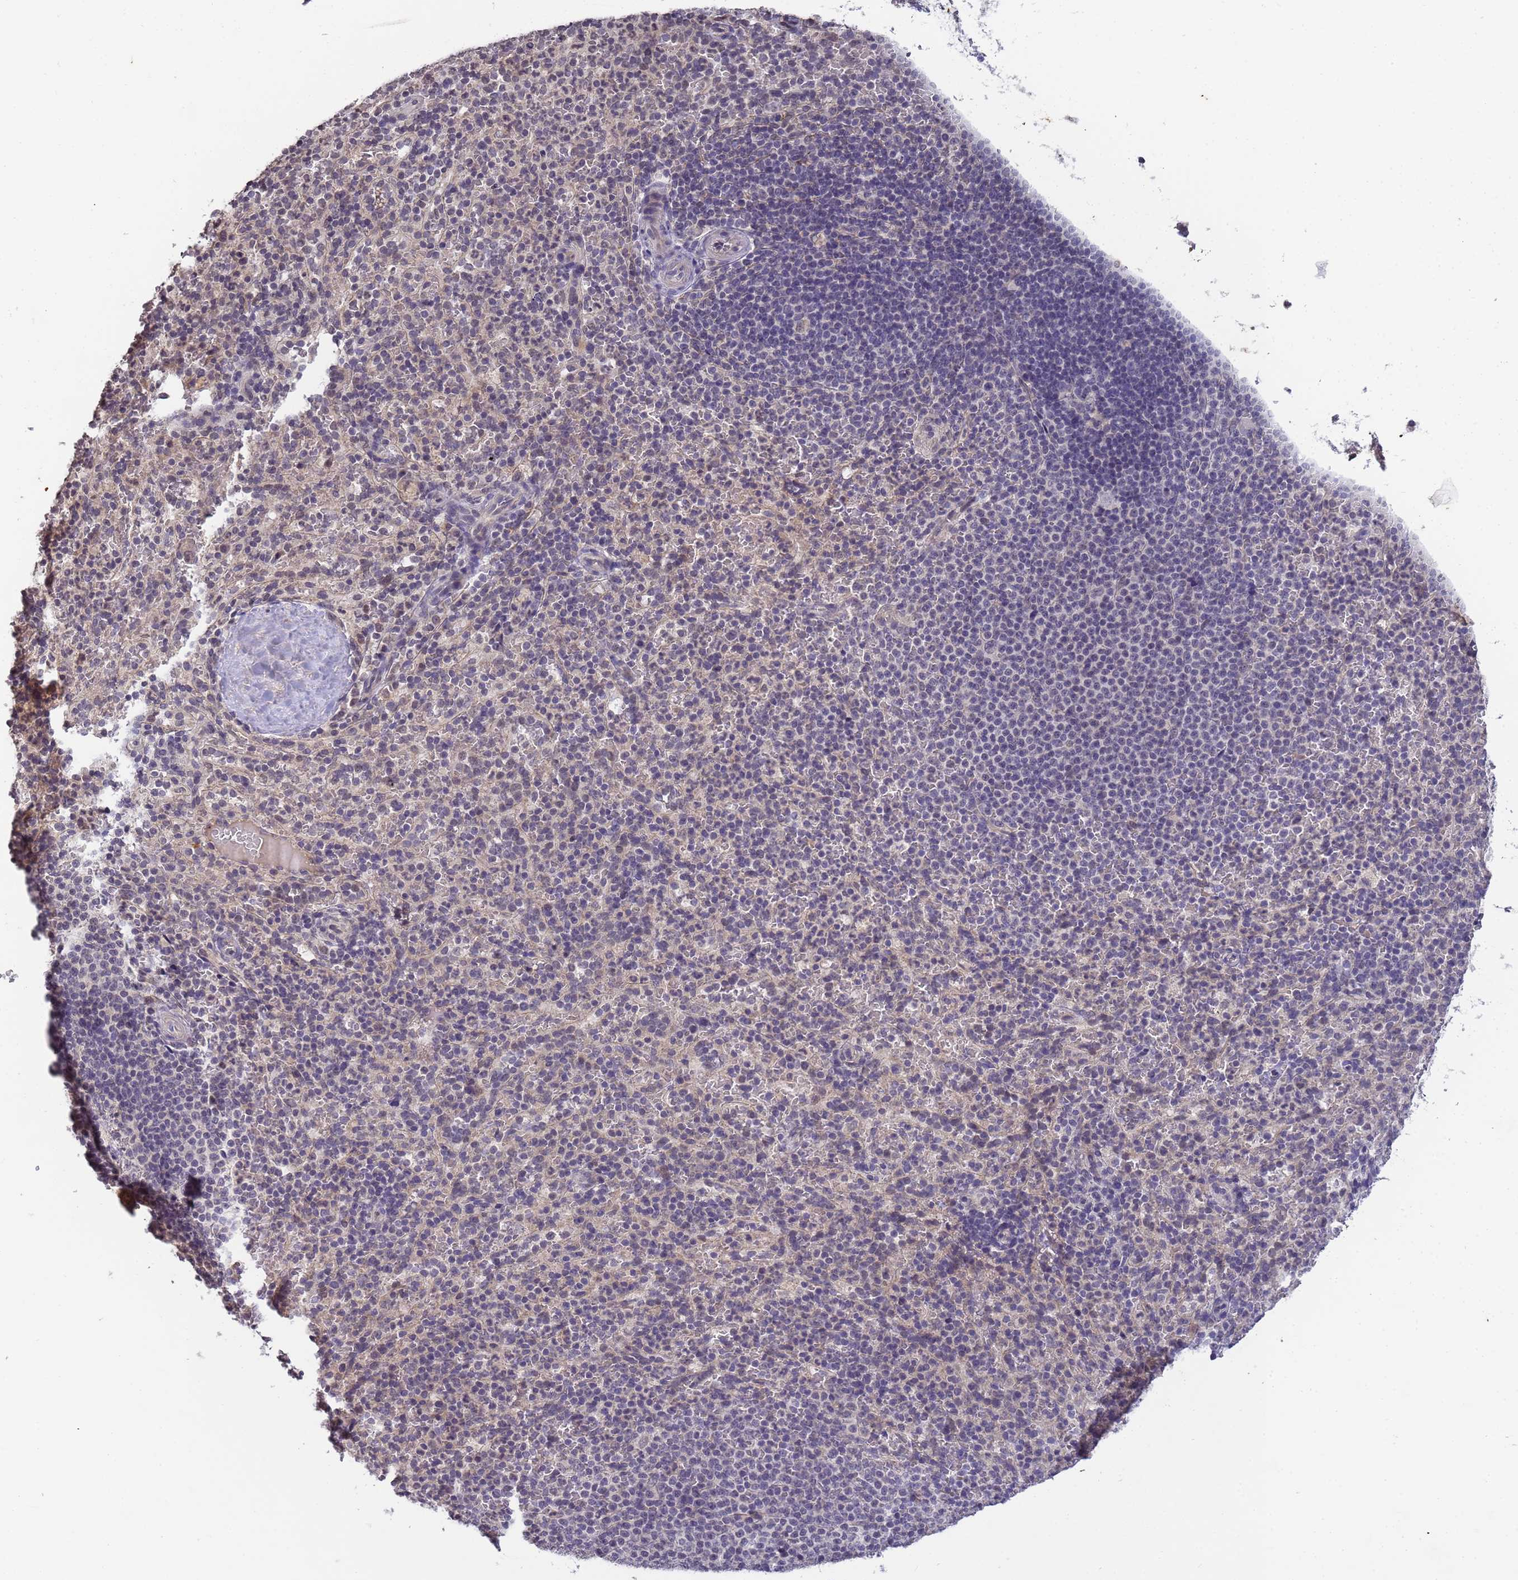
{"staining": {"intensity": "negative", "quantity": "none", "location": "none"}, "tissue": "spleen", "cell_type": "Cells in red pulp", "image_type": "normal", "snomed": [{"axis": "morphology", "description": "Normal tissue, NOS"}, {"axis": "topography", "description": "Spleen"}], "caption": "DAB immunohistochemical staining of normal spleen demonstrates no significant expression in cells in red pulp.", "gene": "MYL7", "patient": {"sex": "female", "age": 21}}